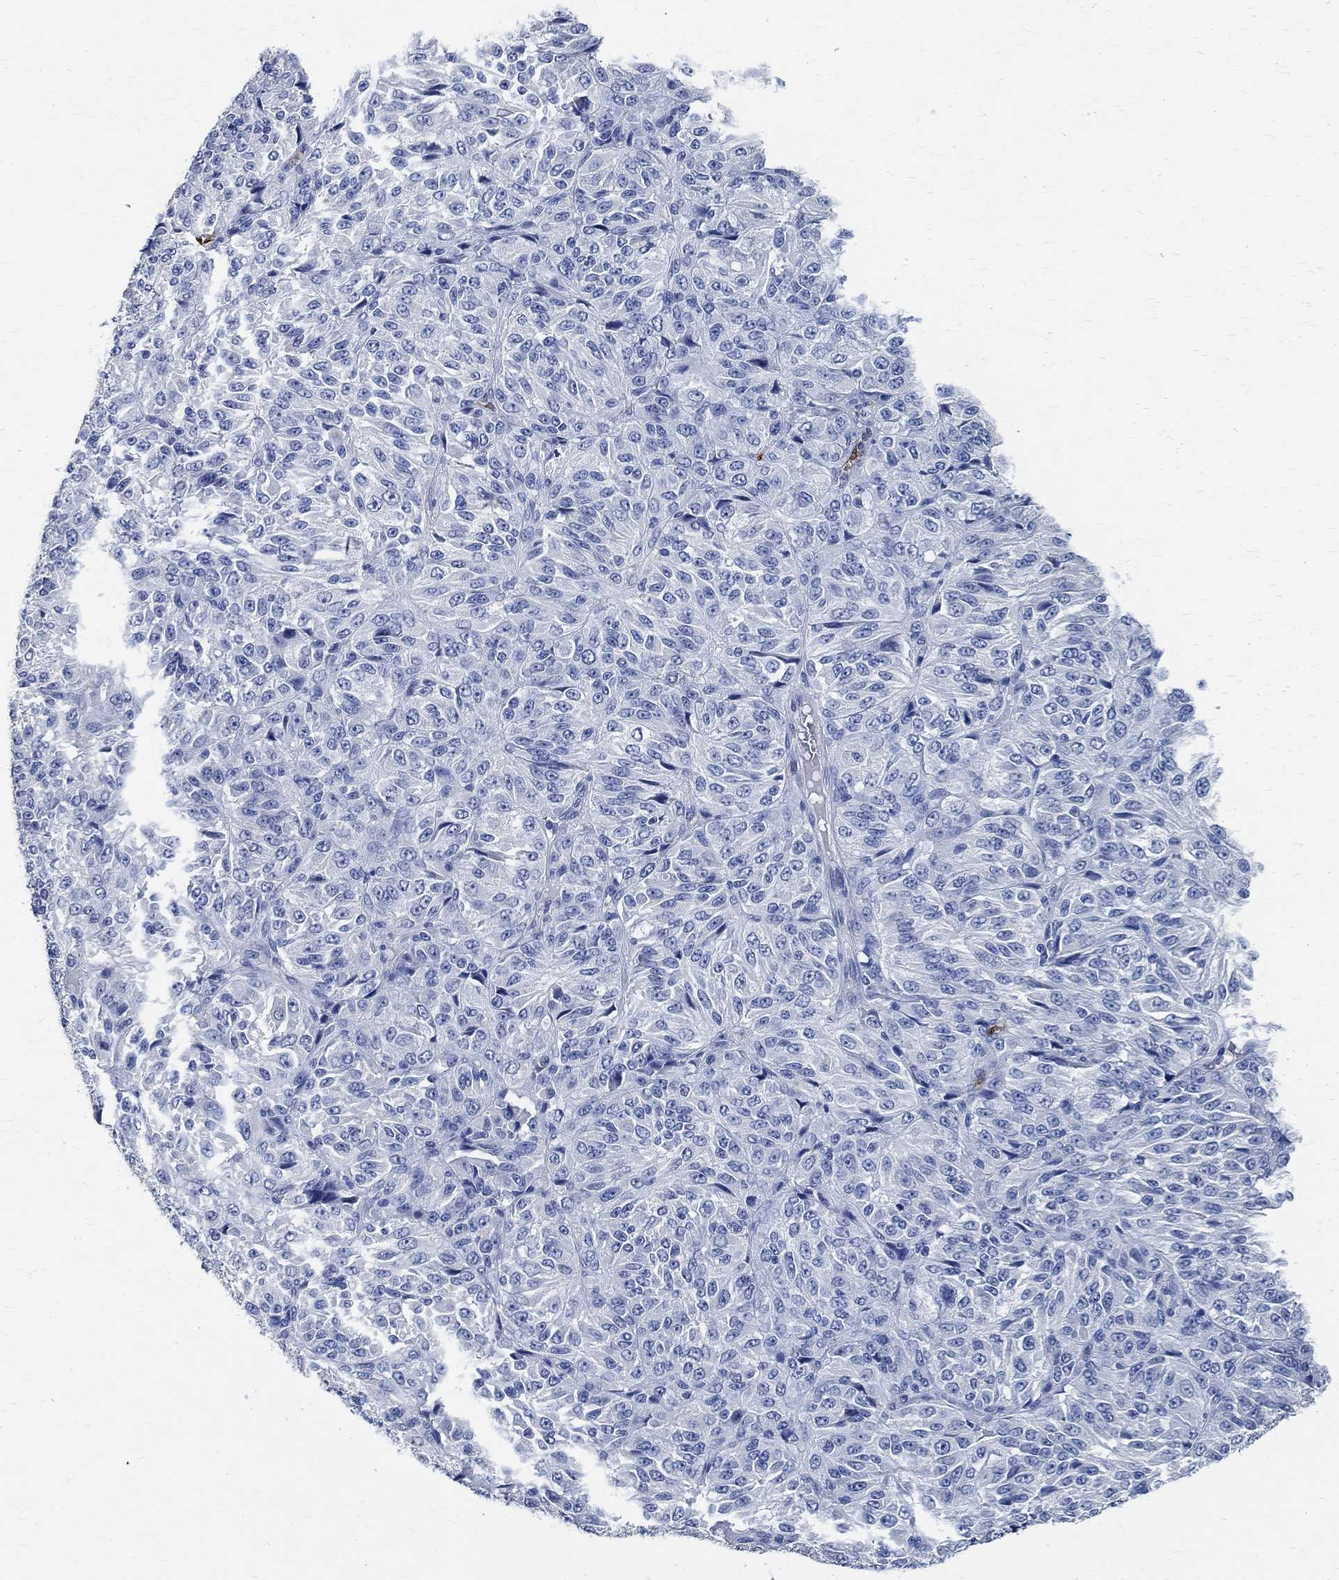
{"staining": {"intensity": "negative", "quantity": "none", "location": "none"}, "tissue": "melanoma", "cell_type": "Tumor cells", "image_type": "cancer", "snomed": [{"axis": "morphology", "description": "Malignant melanoma, Metastatic site"}, {"axis": "topography", "description": "Brain"}], "caption": "Histopathology image shows no significant protein positivity in tumor cells of melanoma.", "gene": "PRX", "patient": {"sex": "female", "age": 56}}